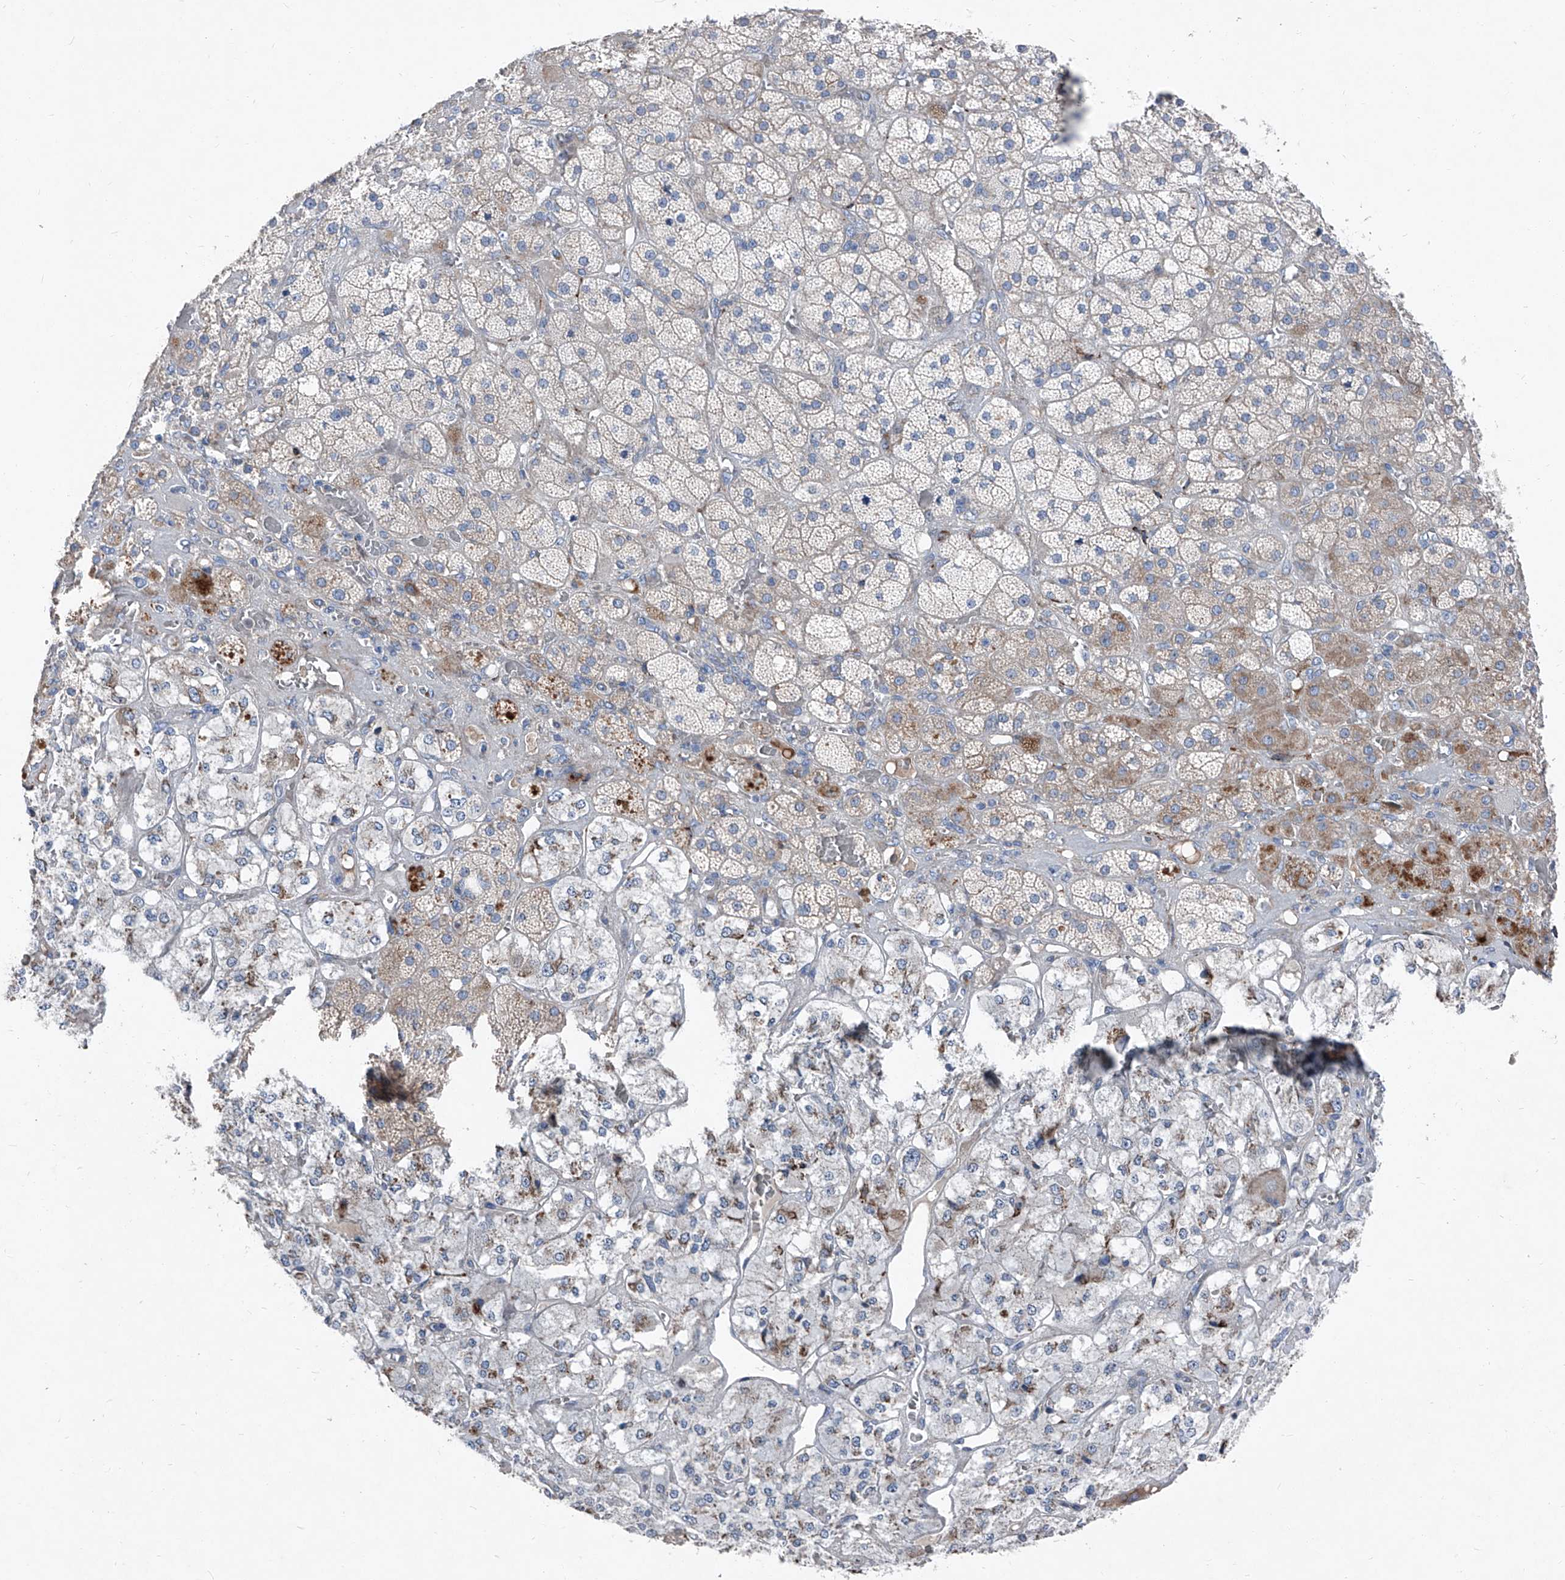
{"staining": {"intensity": "moderate", "quantity": "<25%", "location": "cytoplasmic/membranous"}, "tissue": "adrenal gland", "cell_type": "Glandular cells", "image_type": "normal", "snomed": [{"axis": "morphology", "description": "Normal tissue, NOS"}, {"axis": "topography", "description": "Adrenal gland"}], "caption": "Immunohistochemistry micrograph of unremarkable adrenal gland: adrenal gland stained using immunohistochemistry shows low levels of moderate protein expression localized specifically in the cytoplasmic/membranous of glandular cells, appearing as a cytoplasmic/membranous brown color.", "gene": "IFI27", "patient": {"sex": "male", "age": 57}}